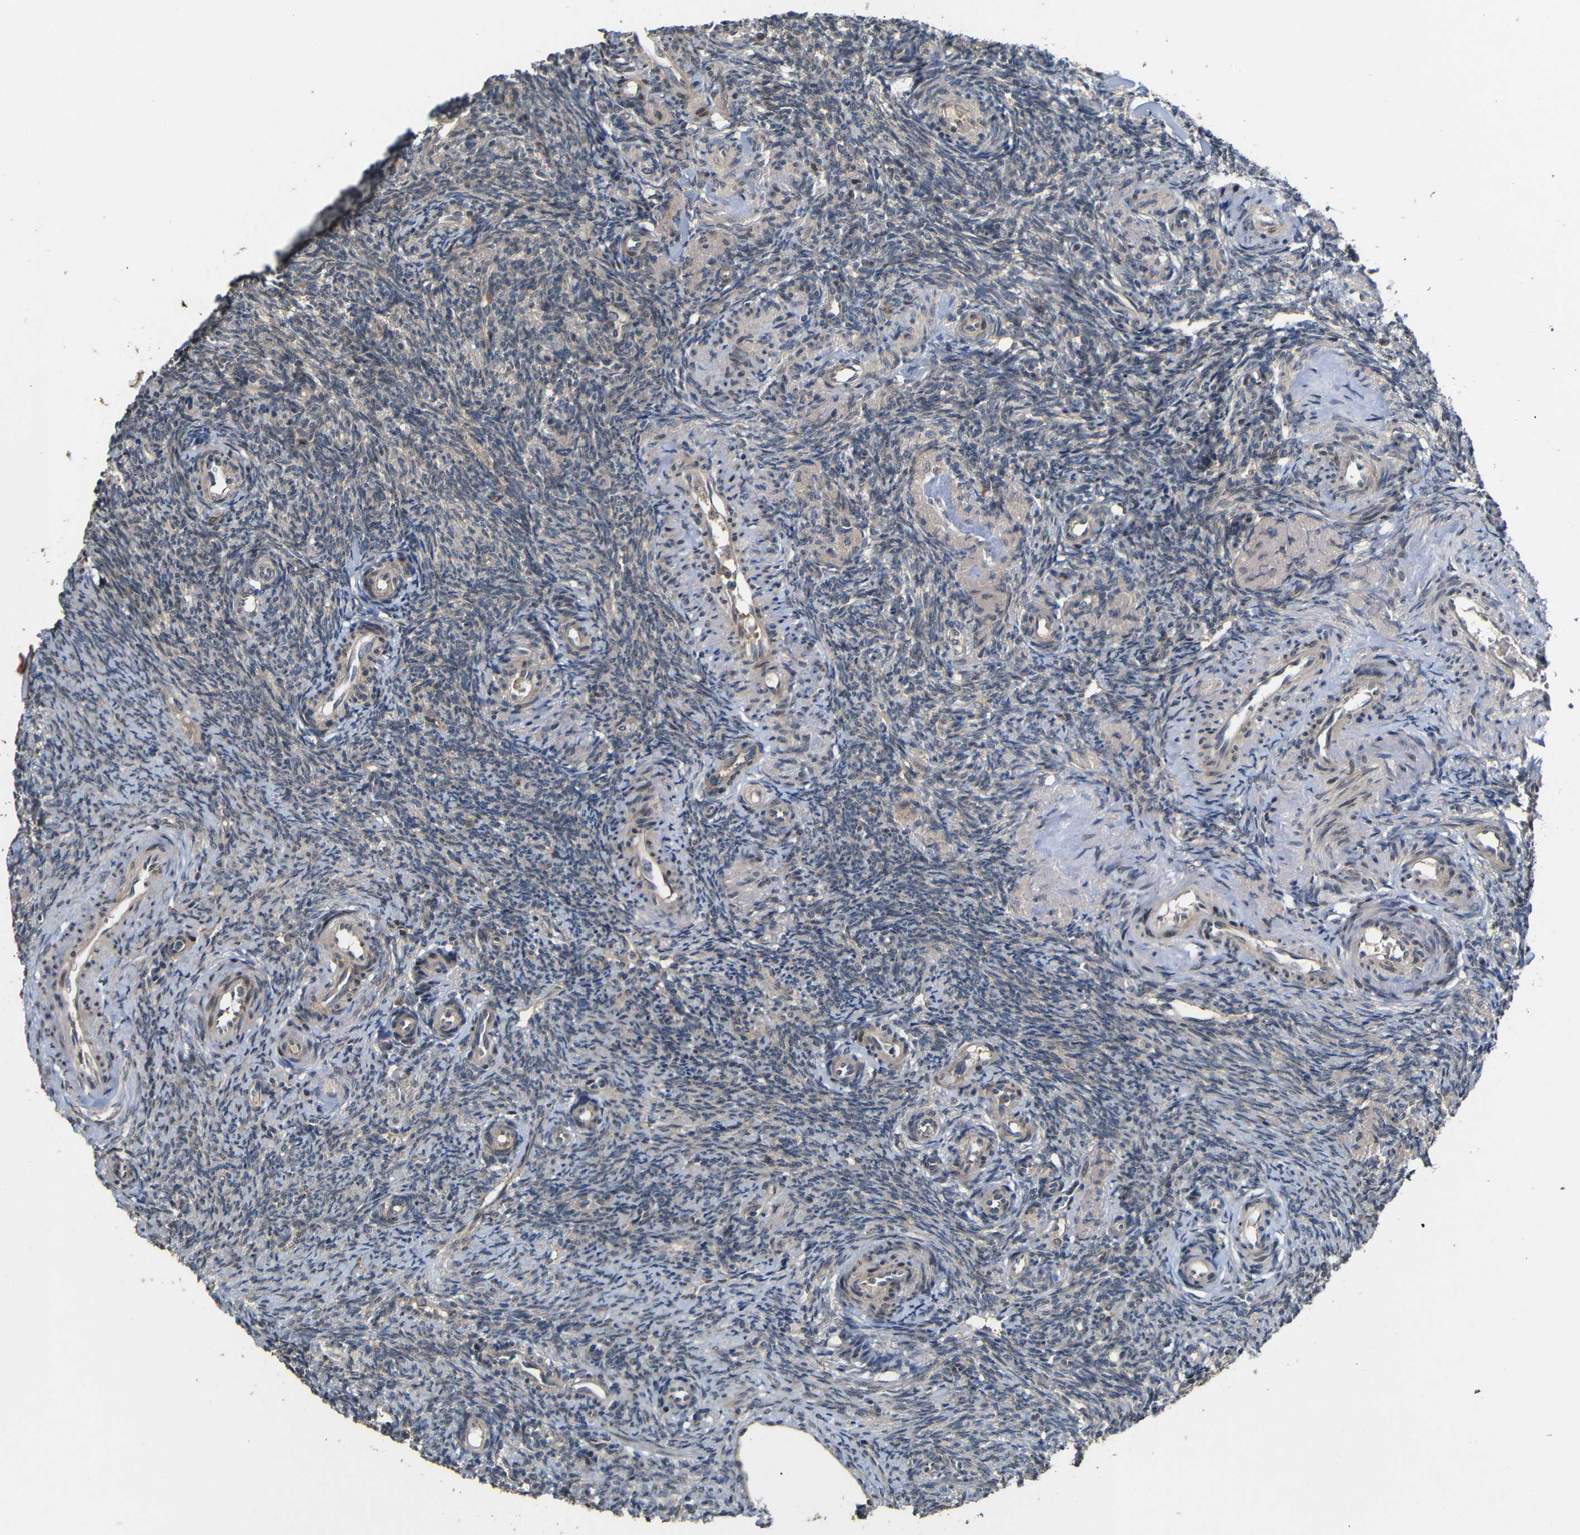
{"staining": {"intensity": "weak", "quantity": "25%-75%", "location": "cytoplasmic/membranous"}, "tissue": "ovary", "cell_type": "Ovarian stroma cells", "image_type": "normal", "snomed": [{"axis": "morphology", "description": "Normal tissue, NOS"}, {"axis": "topography", "description": "Ovary"}], "caption": "Ovary stained with DAB IHC shows low levels of weak cytoplasmic/membranous positivity in about 25%-75% of ovarian stroma cells. Using DAB (brown) and hematoxylin (blue) stains, captured at high magnification using brightfield microscopy.", "gene": "ATG12", "patient": {"sex": "female", "age": 41}}